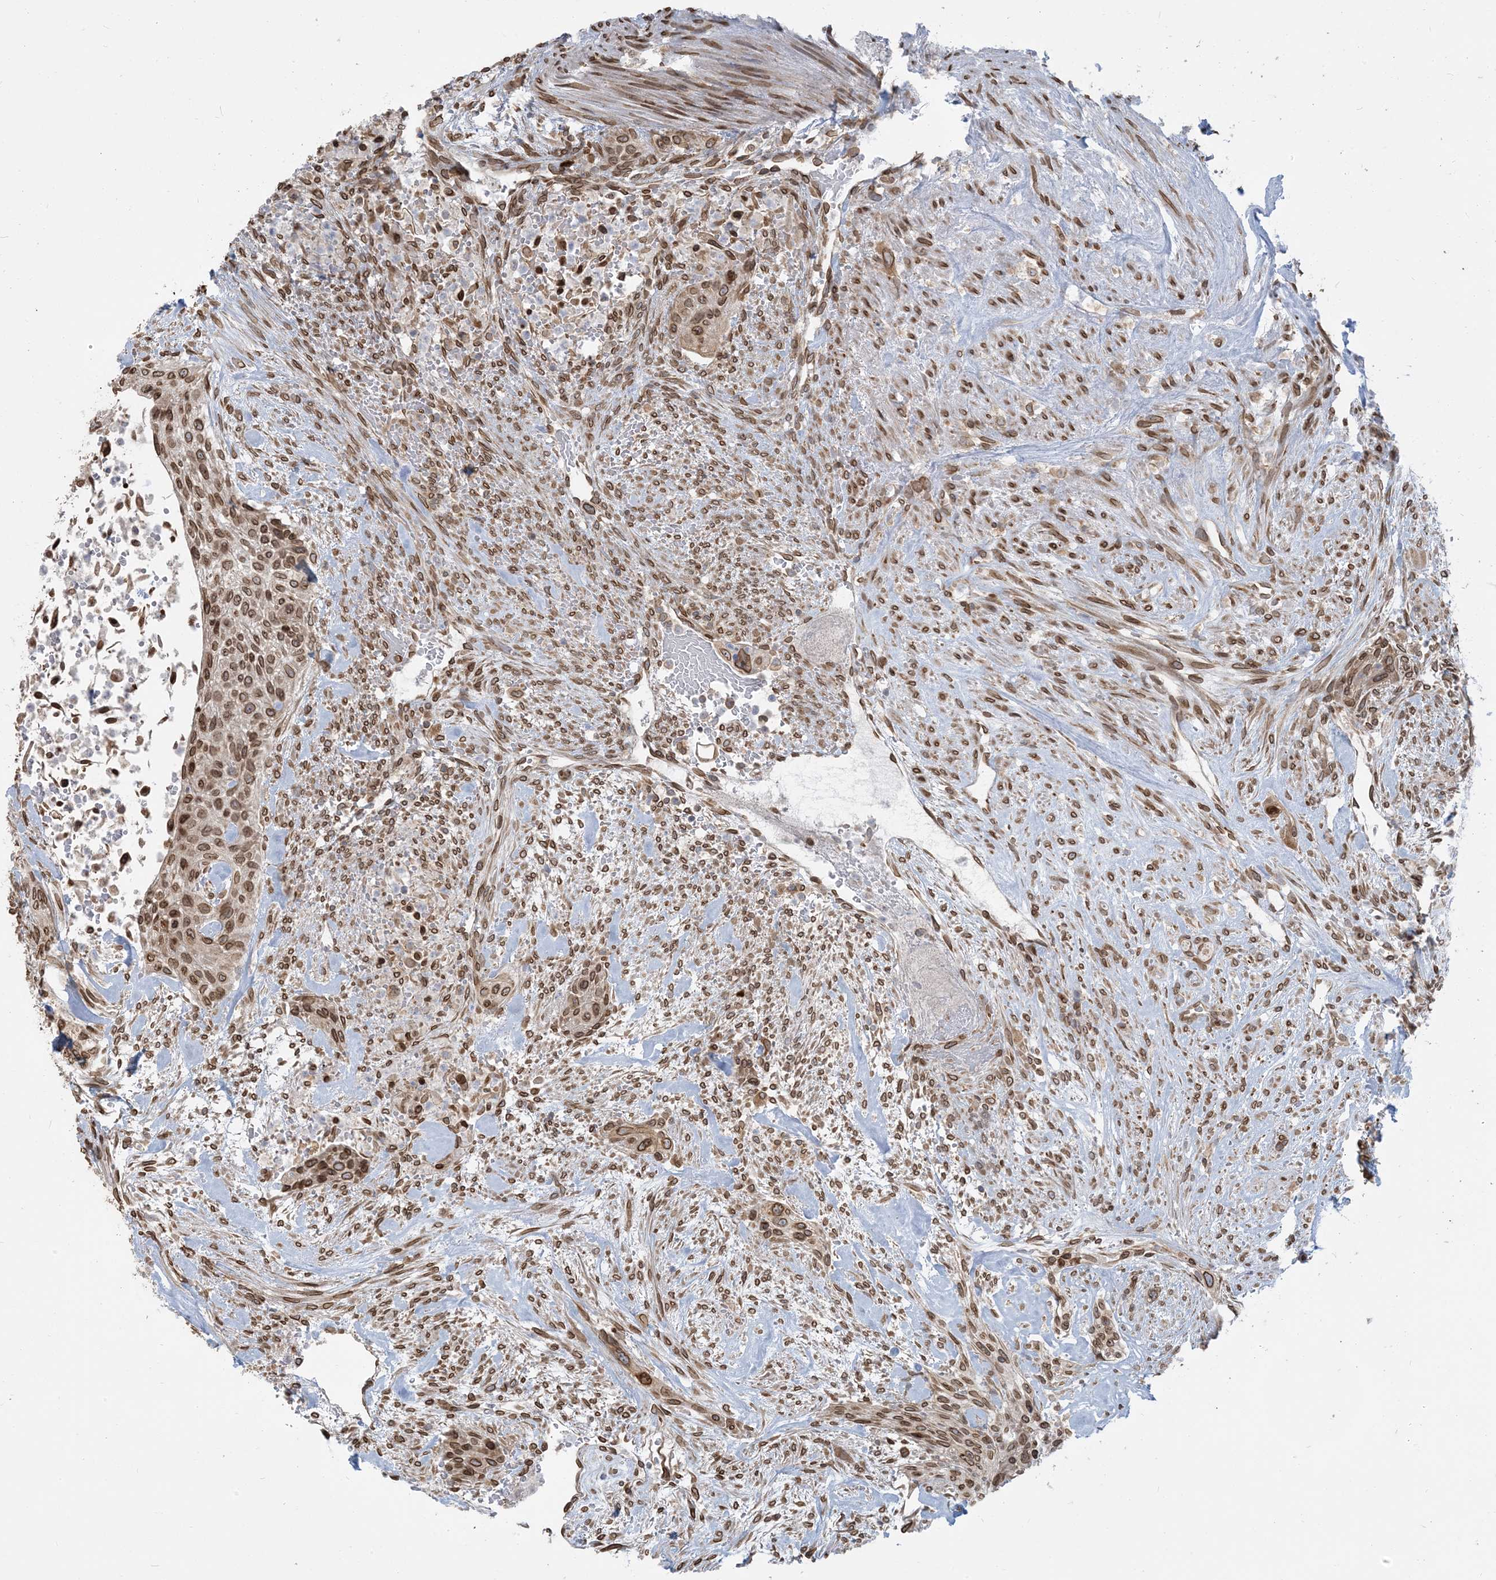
{"staining": {"intensity": "moderate", "quantity": ">75%", "location": "cytoplasmic/membranous,nuclear"}, "tissue": "urothelial cancer", "cell_type": "Tumor cells", "image_type": "cancer", "snomed": [{"axis": "morphology", "description": "Urothelial carcinoma, High grade"}, {"axis": "topography", "description": "Urinary bladder"}], "caption": "Immunohistochemistry (IHC) of urothelial cancer demonstrates medium levels of moderate cytoplasmic/membranous and nuclear staining in approximately >75% of tumor cells. (Brightfield microscopy of DAB IHC at high magnification).", "gene": "WWP1", "patient": {"sex": "male", "age": 35}}